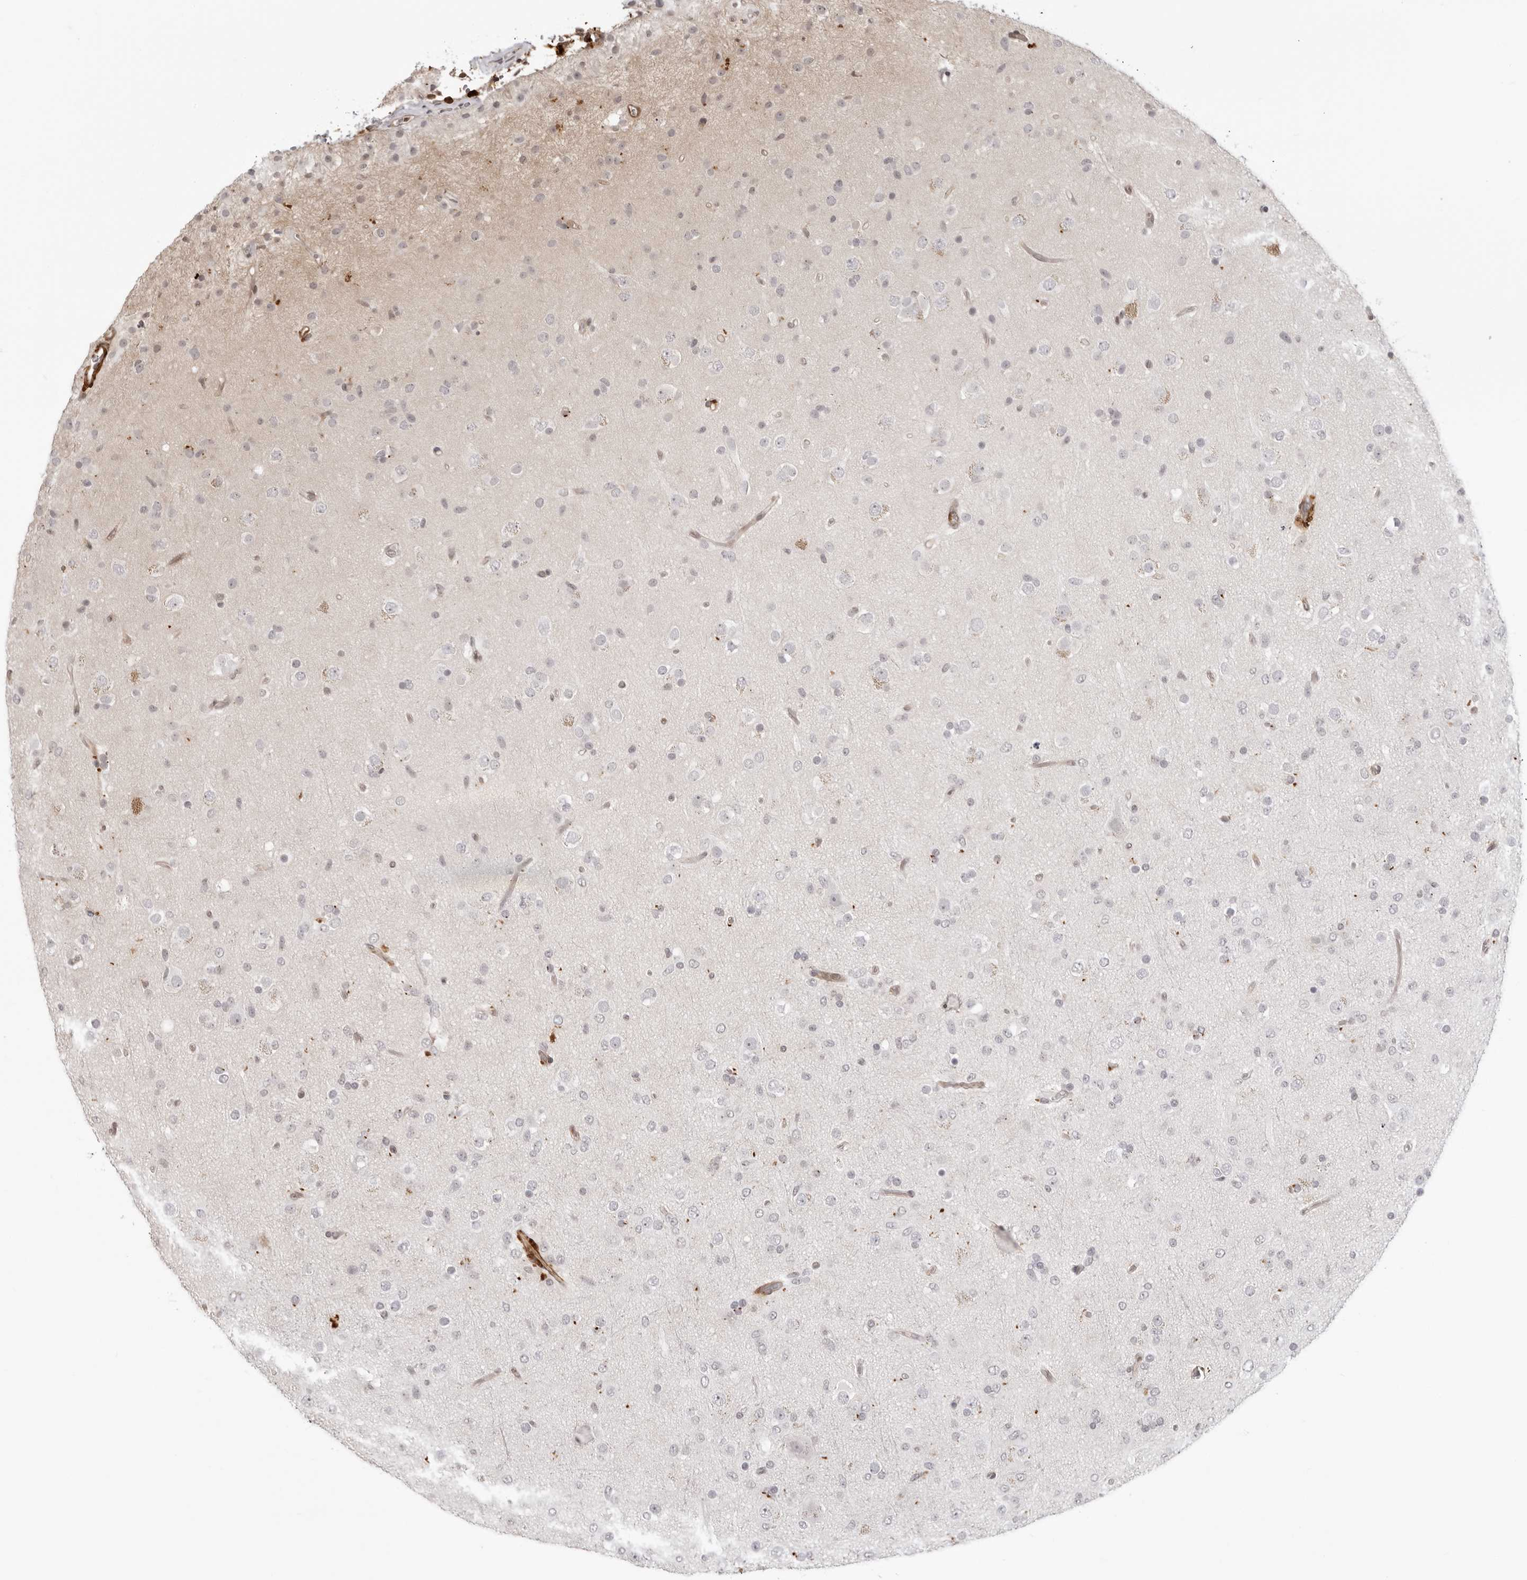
{"staining": {"intensity": "negative", "quantity": "none", "location": "none"}, "tissue": "glioma", "cell_type": "Tumor cells", "image_type": "cancer", "snomed": [{"axis": "morphology", "description": "Glioma, malignant, Low grade"}, {"axis": "topography", "description": "Brain"}], "caption": "Immunohistochemistry (IHC) of glioma exhibits no staining in tumor cells.", "gene": "UNK", "patient": {"sex": "male", "age": 65}}